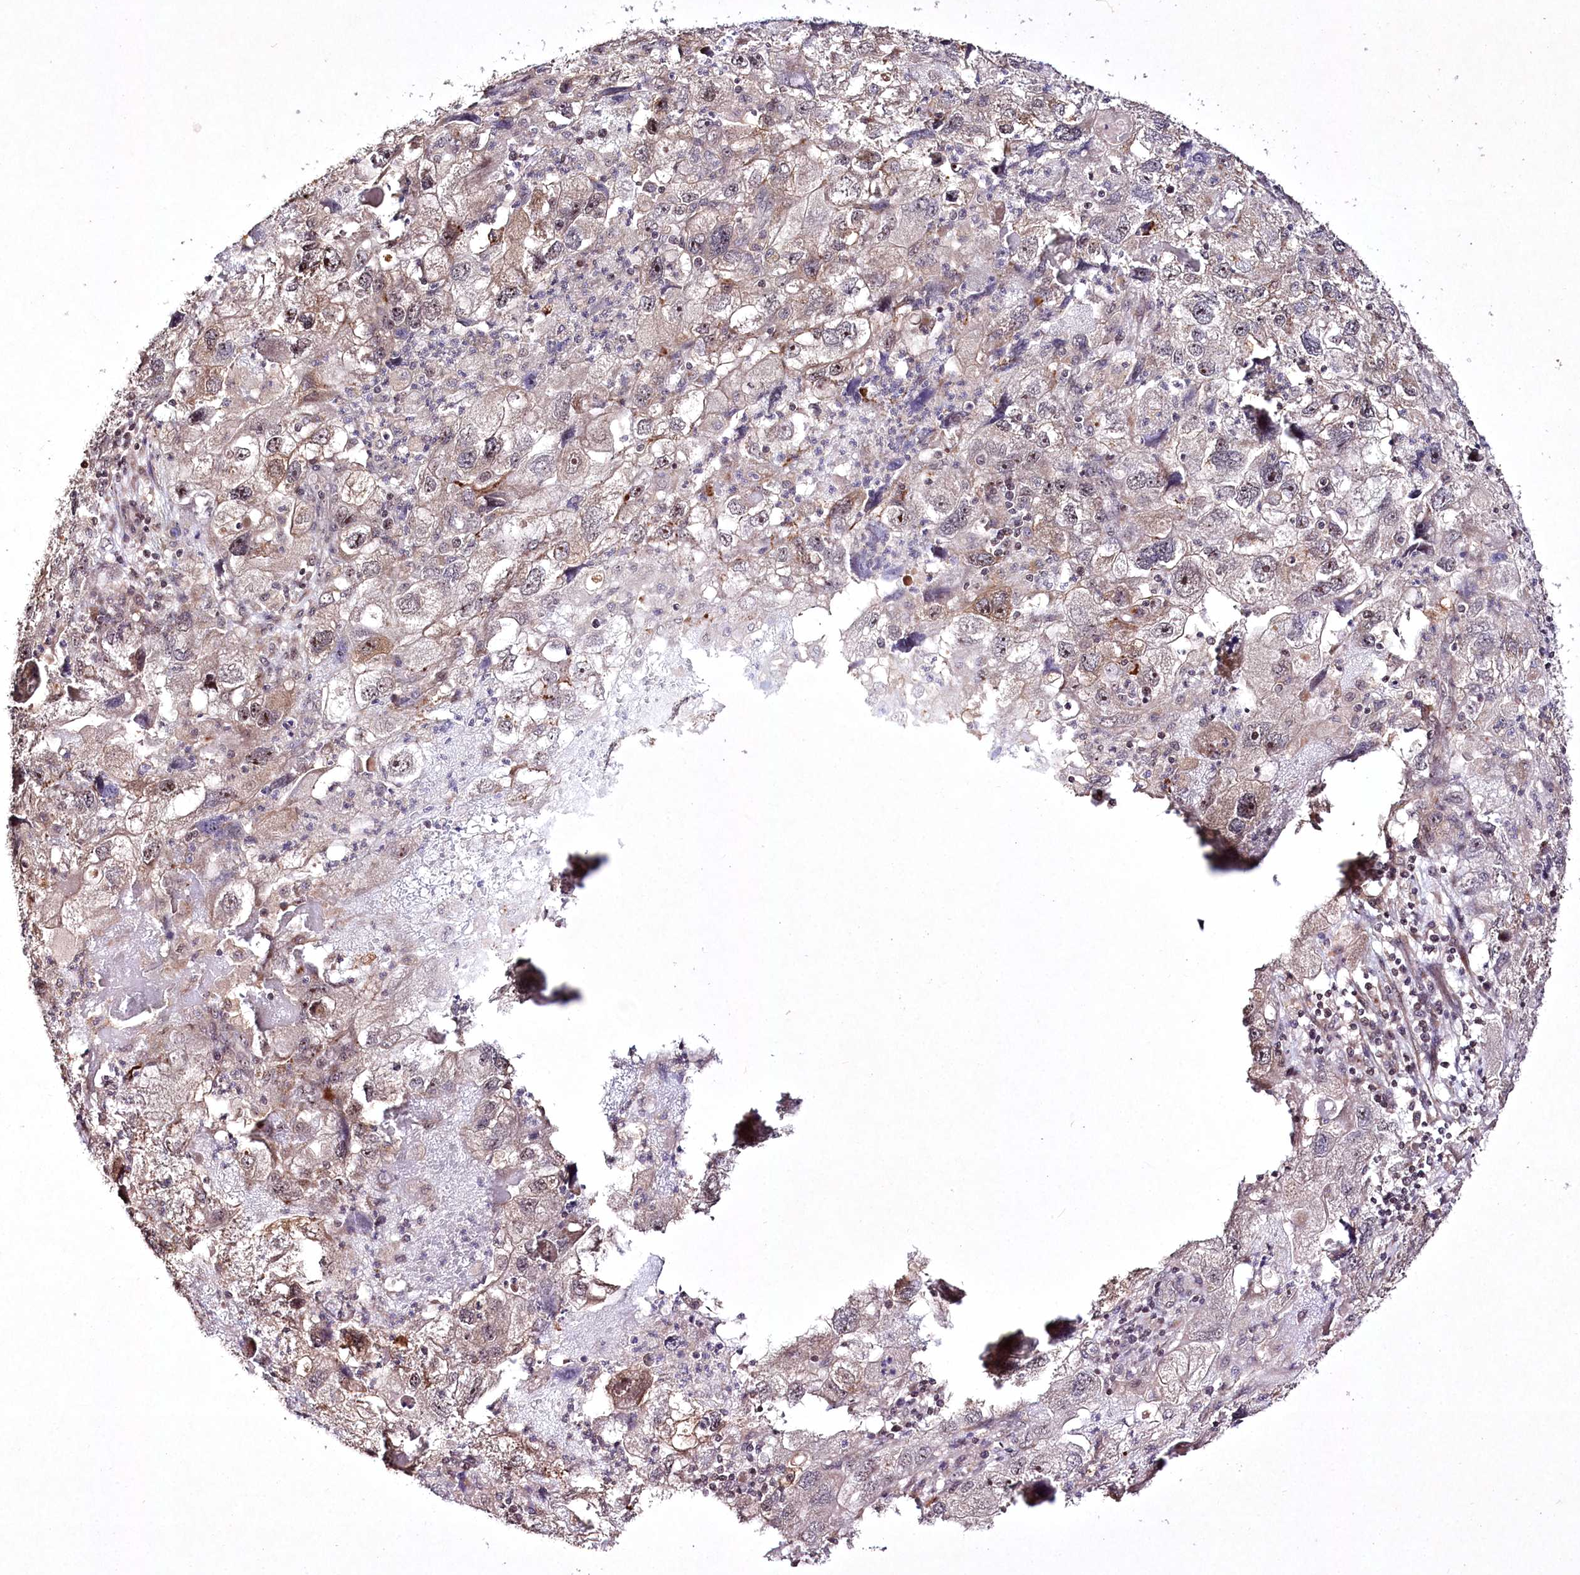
{"staining": {"intensity": "moderate", "quantity": "<25%", "location": "cytoplasmic/membranous"}, "tissue": "endometrial cancer", "cell_type": "Tumor cells", "image_type": "cancer", "snomed": [{"axis": "morphology", "description": "Adenocarcinoma, NOS"}, {"axis": "topography", "description": "Endometrium"}], "caption": "Moderate cytoplasmic/membranous protein expression is identified in approximately <25% of tumor cells in endometrial adenocarcinoma. Nuclei are stained in blue.", "gene": "CCDC59", "patient": {"sex": "female", "age": 49}}